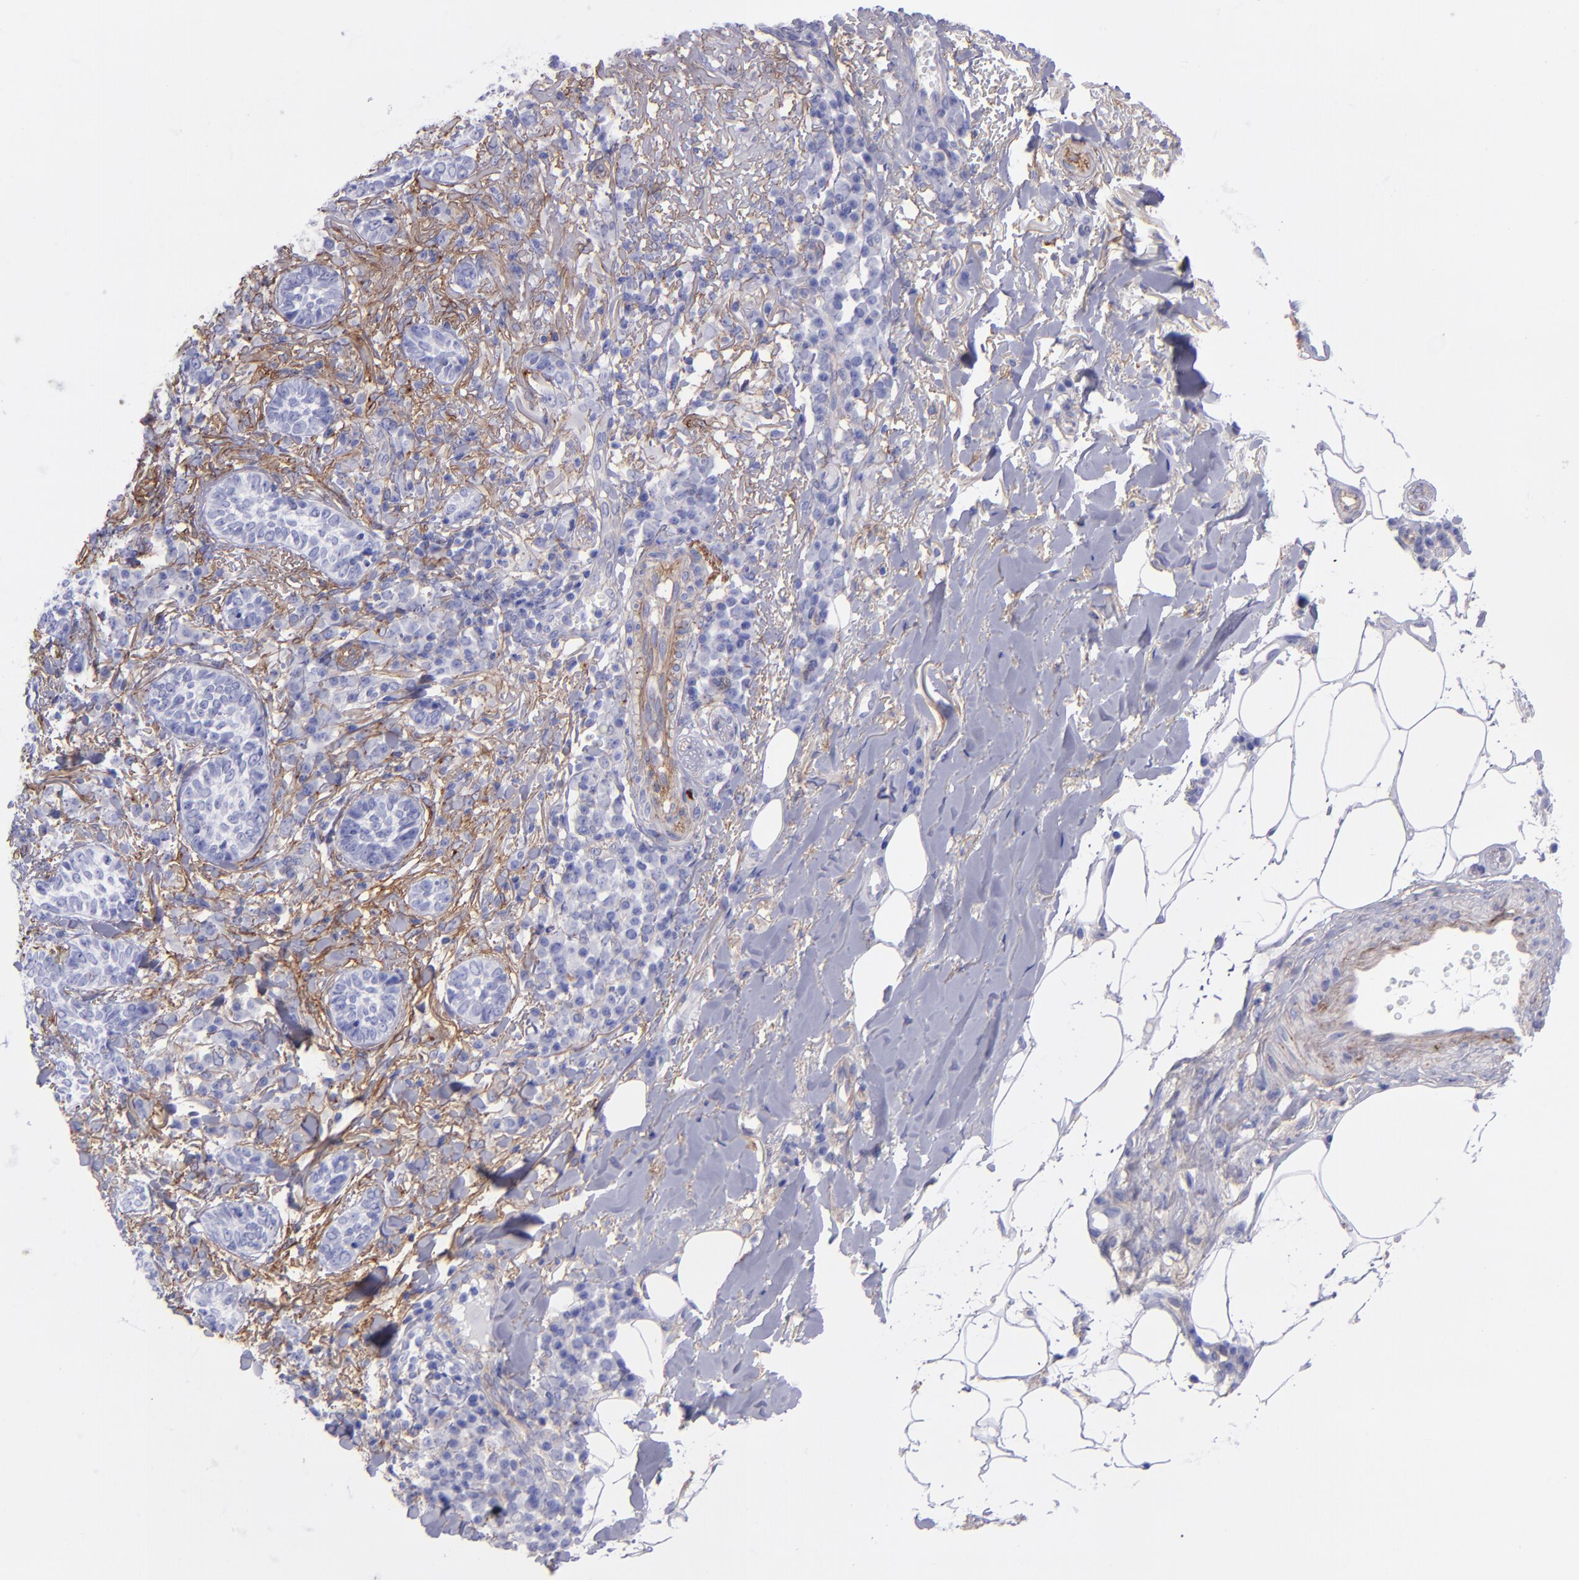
{"staining": {"intensity": "negative", "quantity": "none", "location": "none"}, "tissue": "skin cancer", "cell_type": "Tumor cells", "image_type": "cancer", "snomed": [{"axis": "morphology", "description": "Basal cell carcinoma"}, {"axis": "topography", "description": "Skin"}], "caption": "This is an immunohistochemistry (IHC) image of human skin cancer (basal cell carcinoma). There is no positivity in tumor cells.", "gene": "ITGAV", "patient": {"sex": "female", "age": 89}}